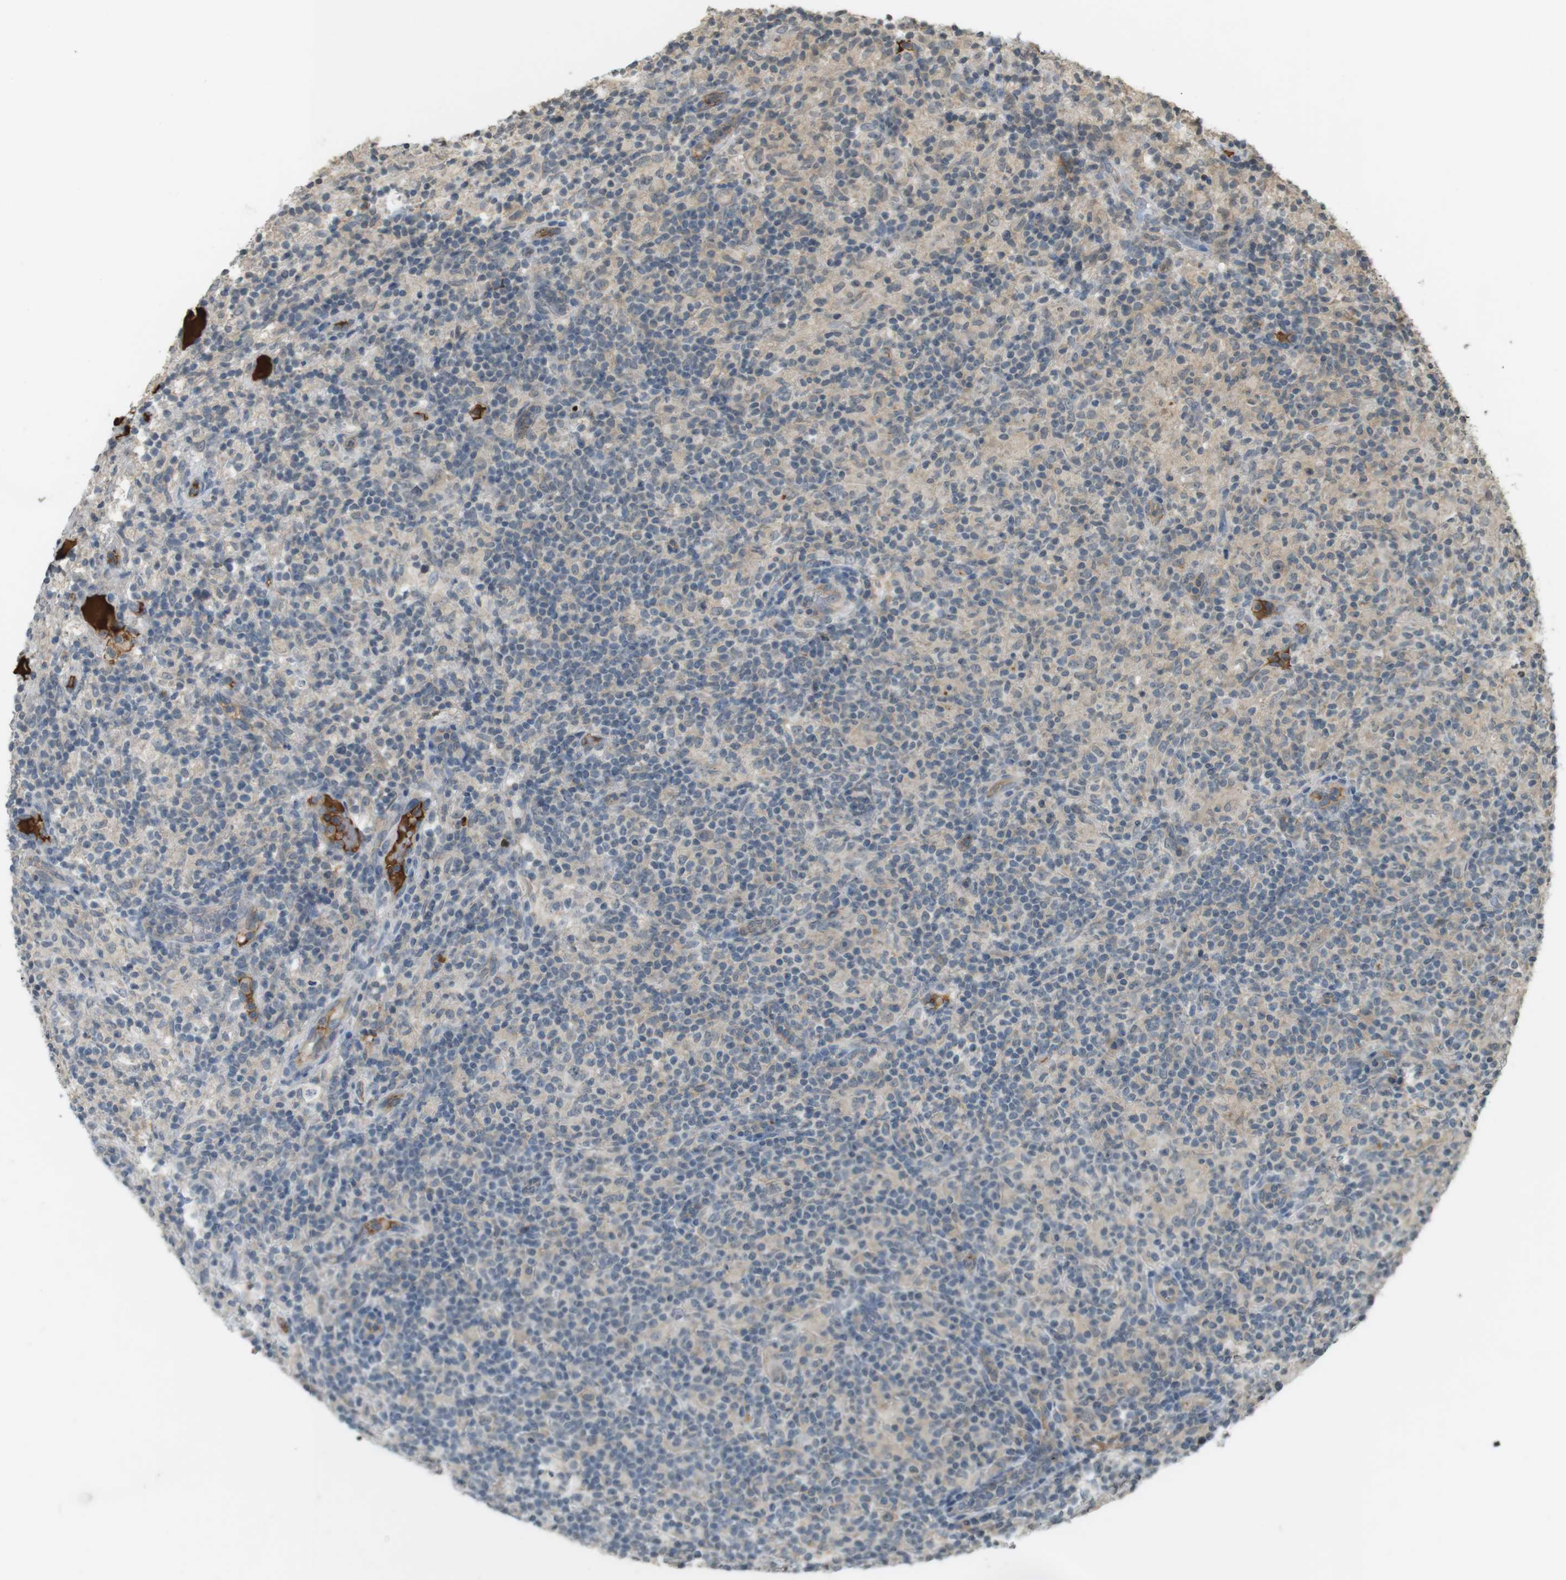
{"staining": {"intensity": "negative", "quantity": "none", "location": "none"}, "tissue": "lymphoma", "cell_type": "Tumor cells", "image_type": "cancer", "snomed": [{"axis": "morphology", "description": "Hodgkin's disease, NOS"}, {"axis": "topography", "description": "Lymph node"}], "caption": "This image is of Hodgkin's disease stained with immunohistochemistry (IHC) to label a protein in brown with the nuclei are counter-stained blue. There is no staining in tumor cells.", "gene": "SRR", "patient": {"sex": "male", "age": 70}}